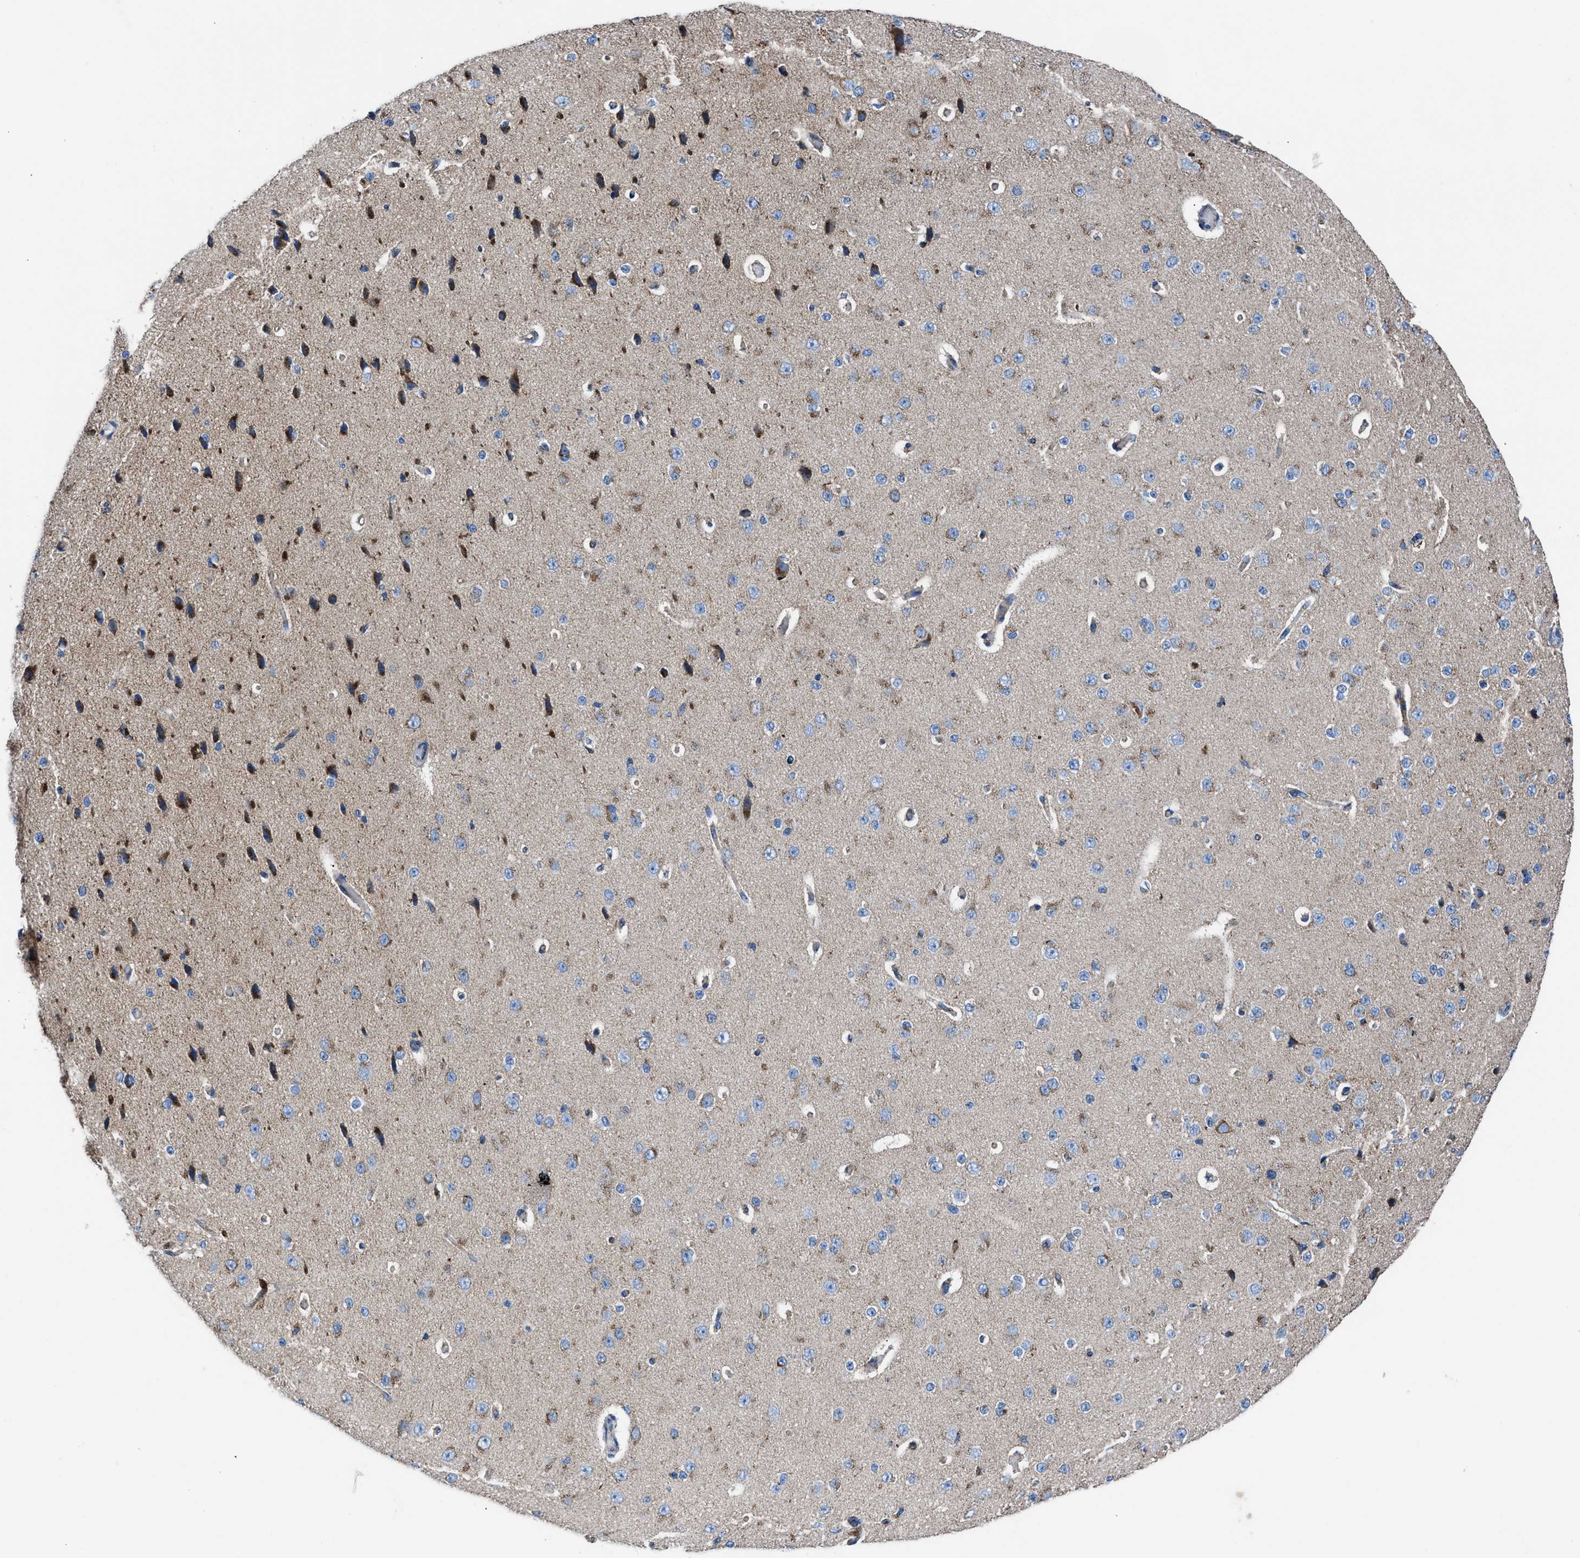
{"staining": {"intensity": "negative", "quantity": "none", "location": "none"}, "tissue": "cerebral cortex", "cell_type": "Endothelial cells", "image_type": "normal", "snomed": [{"axis": "morphology", "description": "Normal tissue, NOS"}, {"axis": "morphology", "description": "Developmental malformation"}, {"axis": "topography", "description": "Cerebral cortex"}], "caption": "Photomicrograph shows no significant protein staining in endothelial cells of benign cerebral cortex.", "gene": "ZDHHC3", "patient": {"sex": "female", "age": 30}}